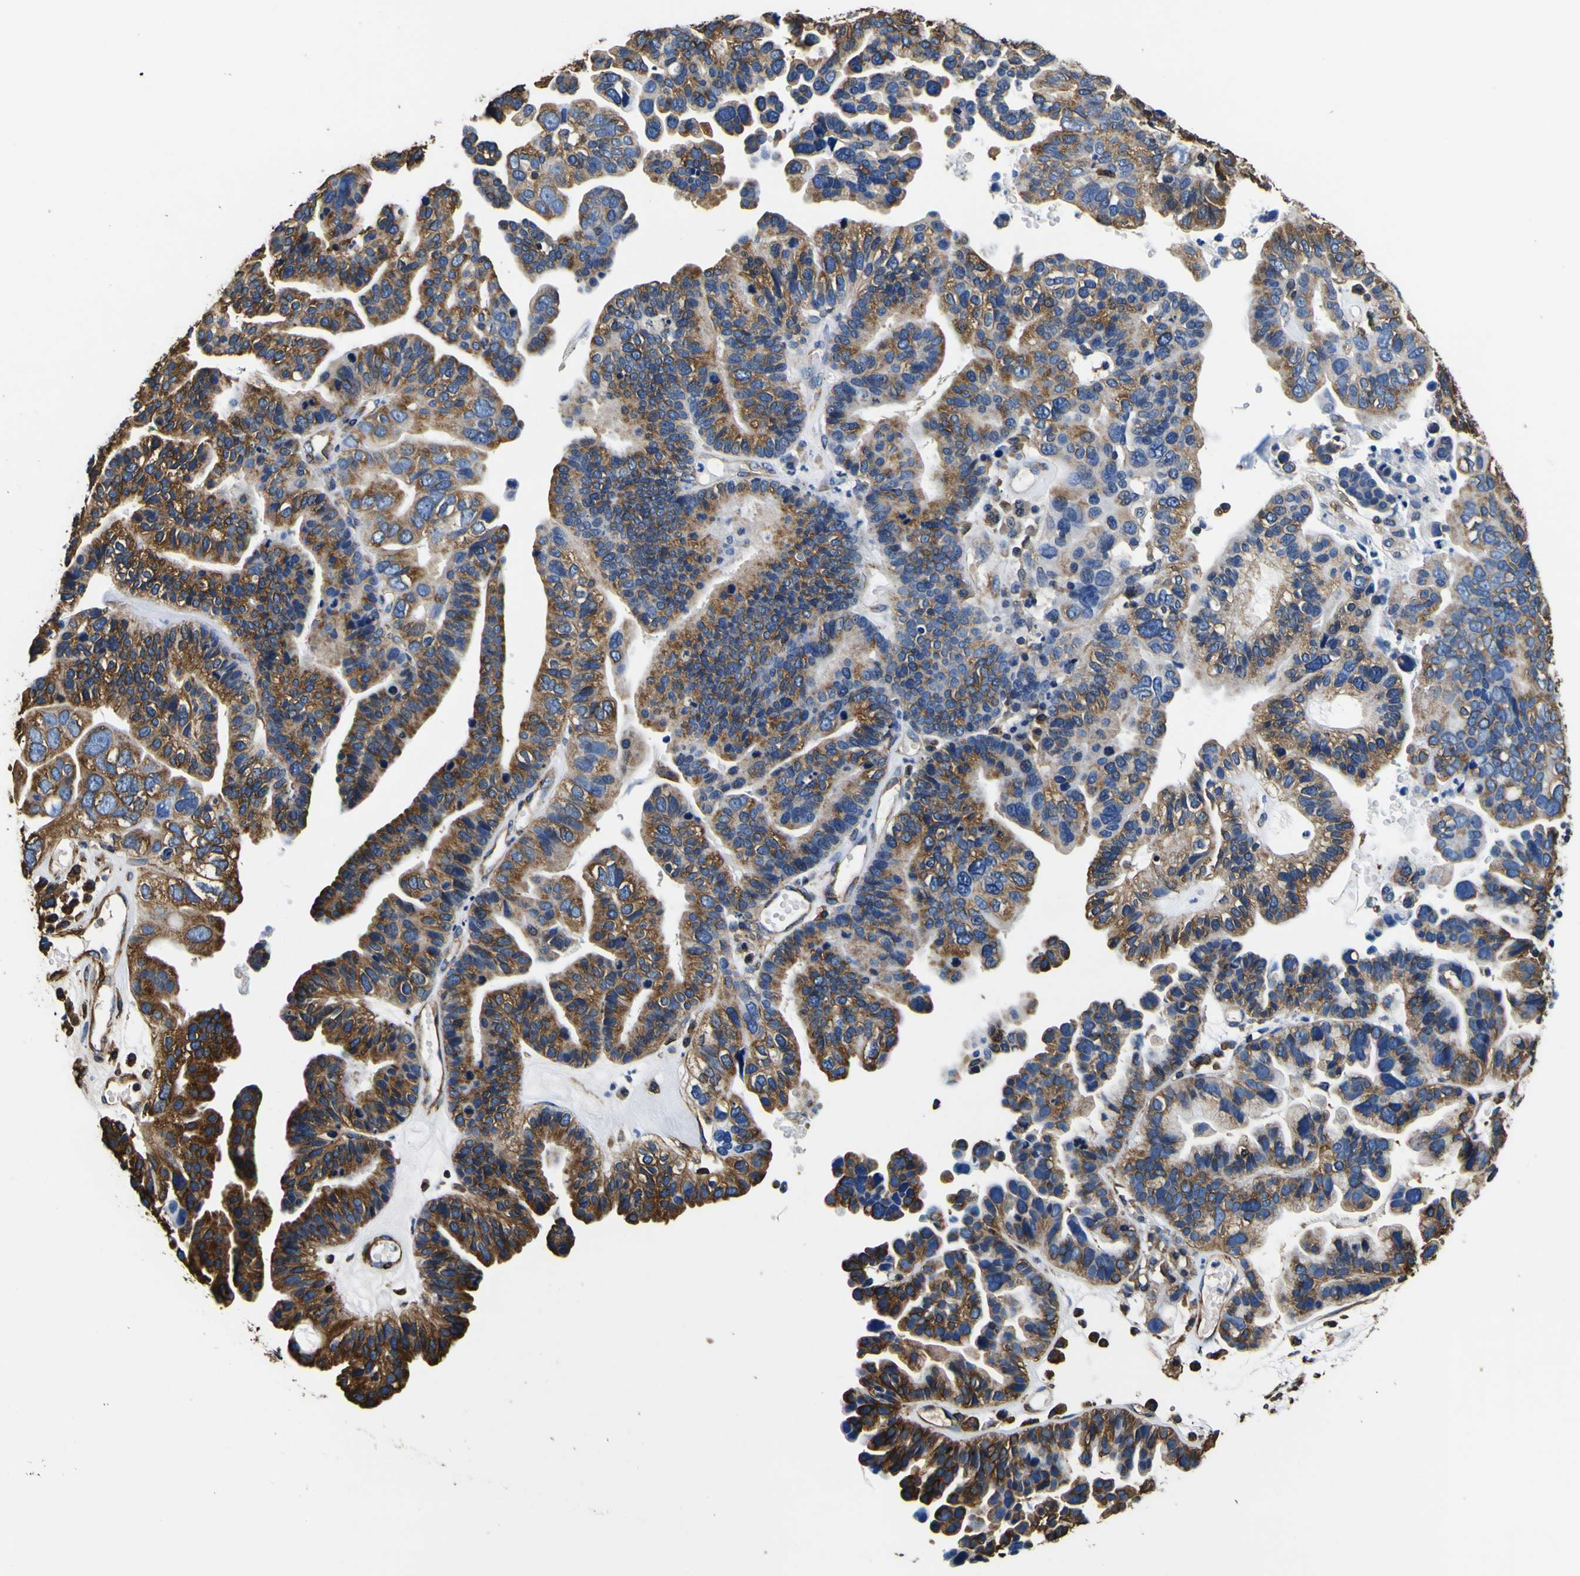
{"staining": {"intensity": "moderate", "quantity": ">75%", "location": "cytoplasmic/membranous"}, "tissue": "ovarian cancer", "cell_type": "Tumor cells", "image_type": "cancer", "snomed": [{"axis": "morphology", "description": "Cystadenocarcinoma, serous, NOS"}, {"axis": "topography", "description": "Ovary"}], "caption": "The histopathology image shows immunohistochemical staining of ovarian cancer (serous cystadenocarcinoma). There is moderate cytoplasmic/membranous positivity is seen in approximately >75% of tumor cells.", "gene": "TUBA1B", "patient": {"sex": "female", "age": 56}}